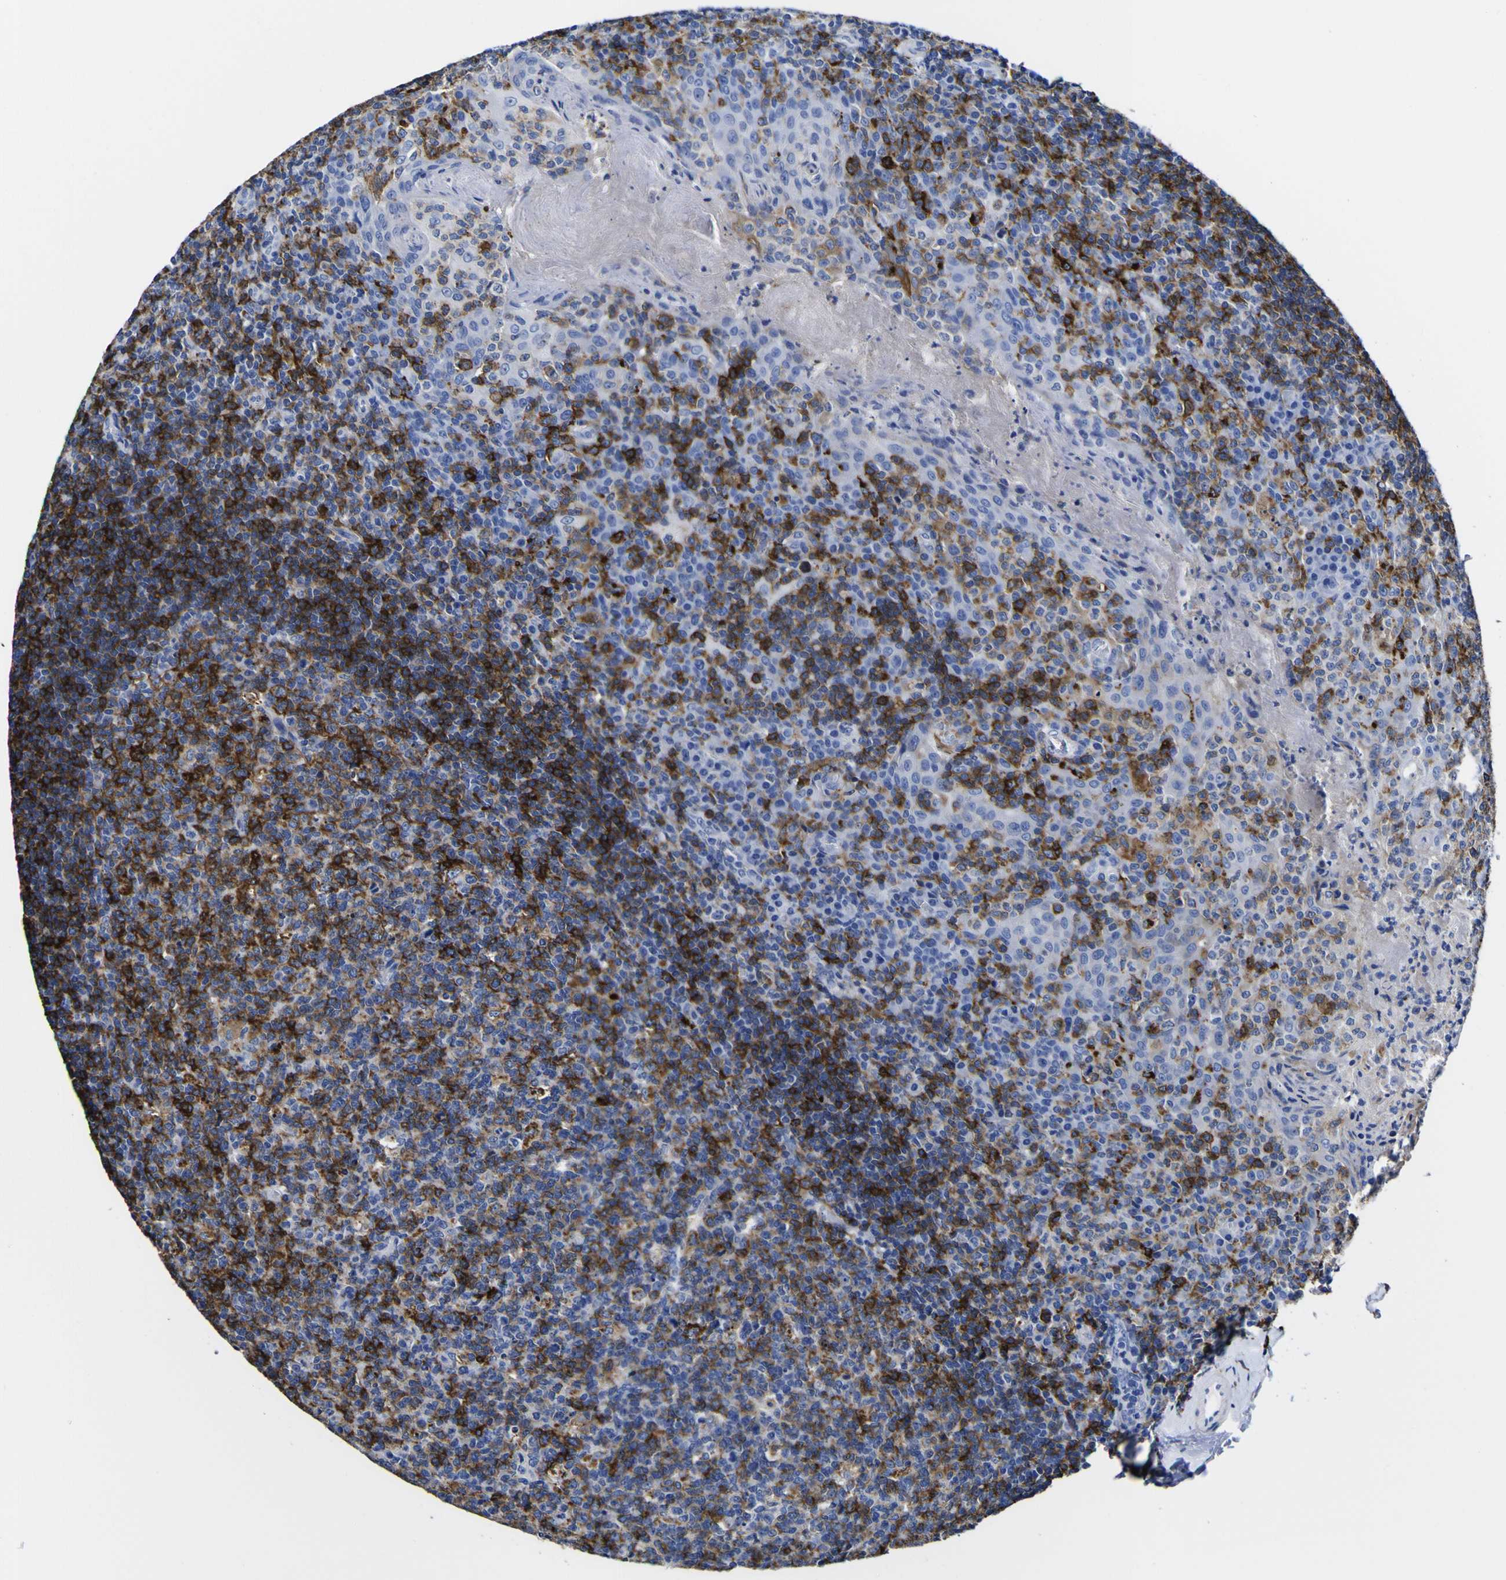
{"staining": {"intensity": "strong", "quantity": "25%-75%", "location": "cytoplasmic/membranous"}, "tissue": "tonsil", "cell_type": "Germinal center cells", "image_type": "normal", "snomed": [{"axis": "morphology", "description": "Normal tissue, NOS"}, {"axis": "topography", "description": "Tonsil"}], "caption": "A high amount of strong cytoplasmic/membranous staining is identified in about 25%-75% of germinal center cells in unremarkable tonsil.", "gene": "HLA", "patient": {"sex": "male", "age": 17}}